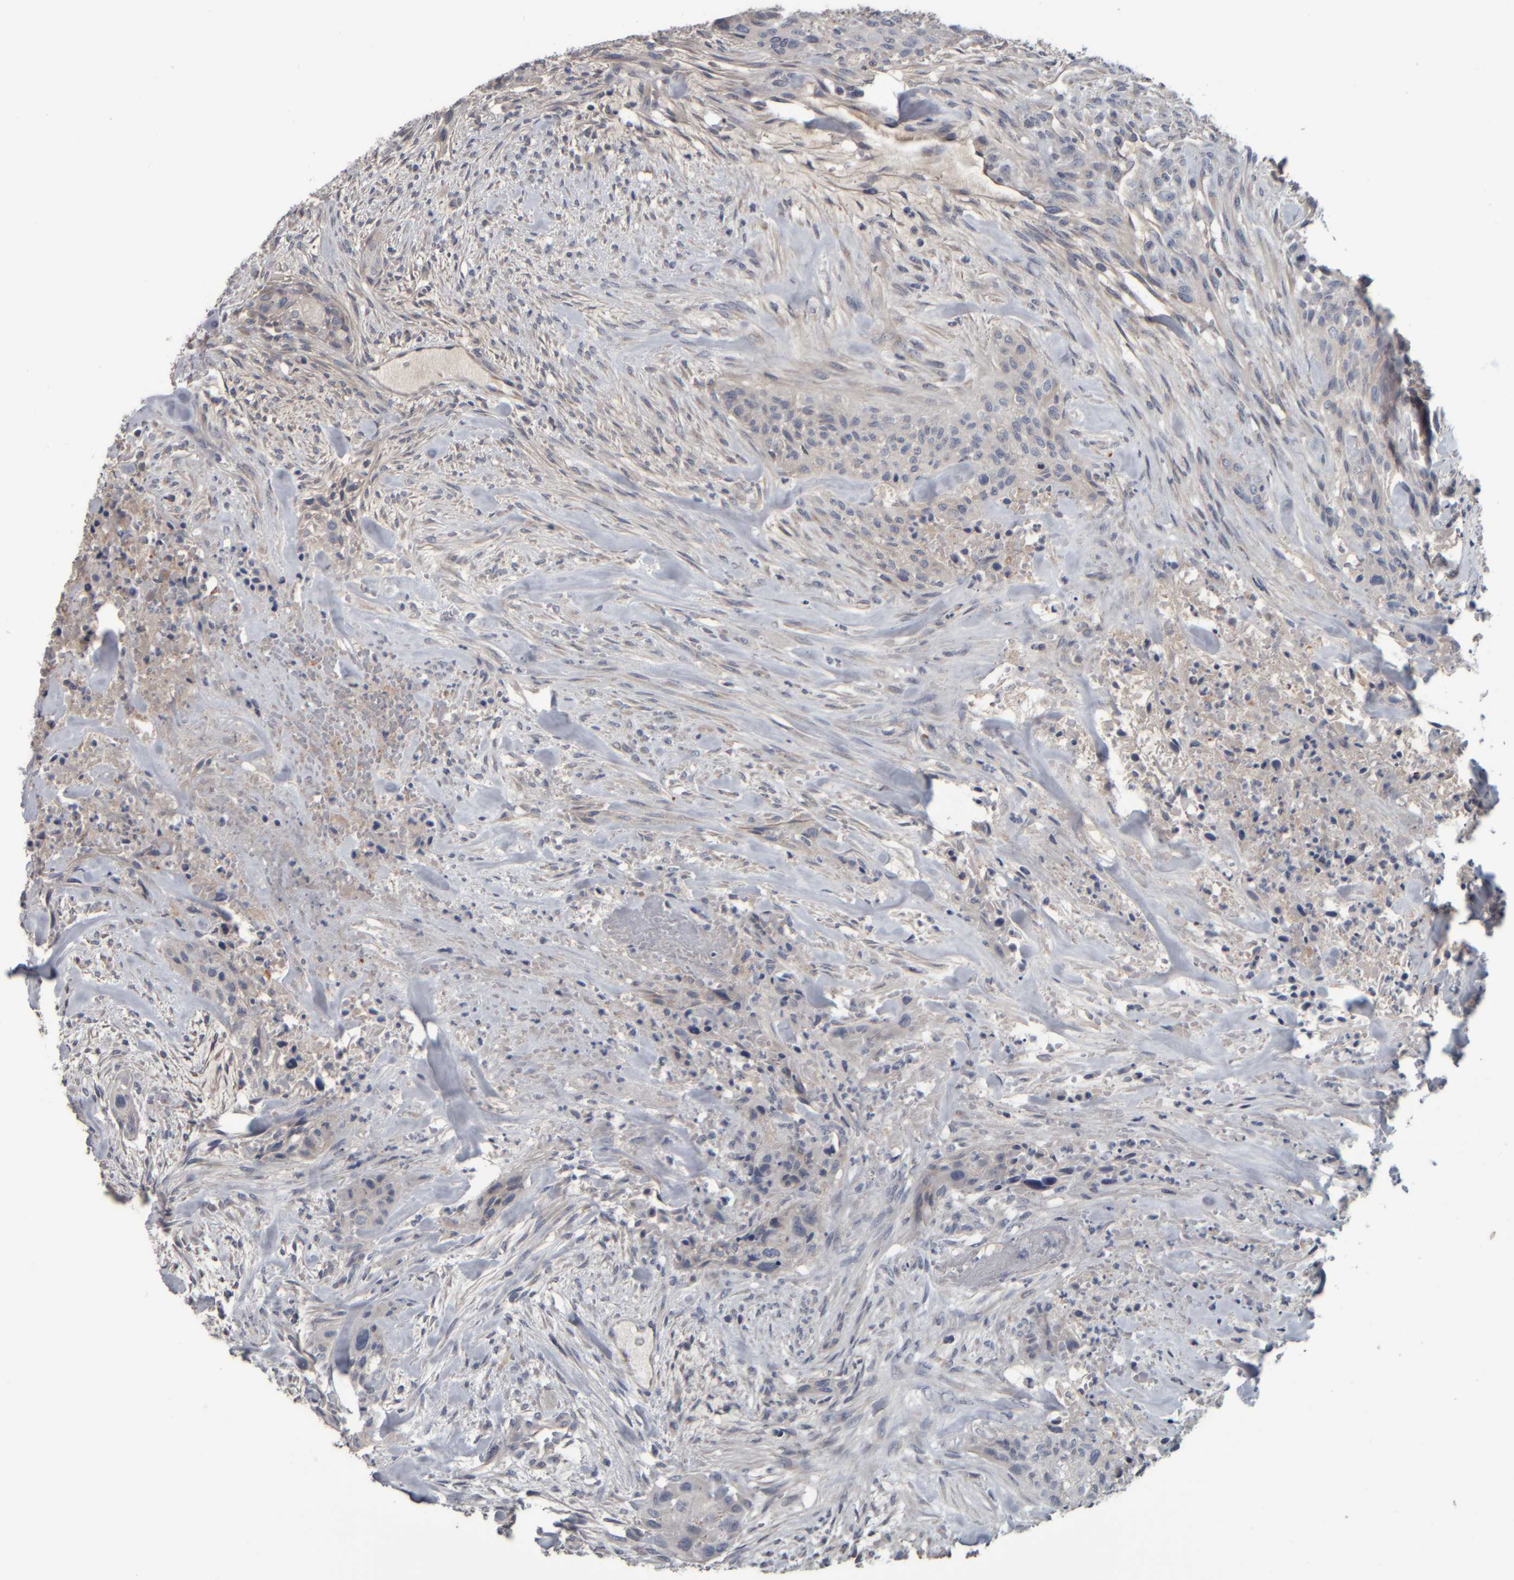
{"staining": {"intensity": "negative", "quantity": "none", "location": "none"}, "tissue": "urothelial cancer", "cell_type": "Tumor cells", "image_type": "cancer", "snomed": [{"axis": "morphology", "description": "Urothelial carcinoma, High grade"}, {"axis": "topography", "description": "Urinary bladder"}], "caption": "The histopathology image displays no staining of tumor cells in high-grade urothelial carcinoma.", "gene": "CAVIN4", "patient": {"sex": "male", "age": 35}}